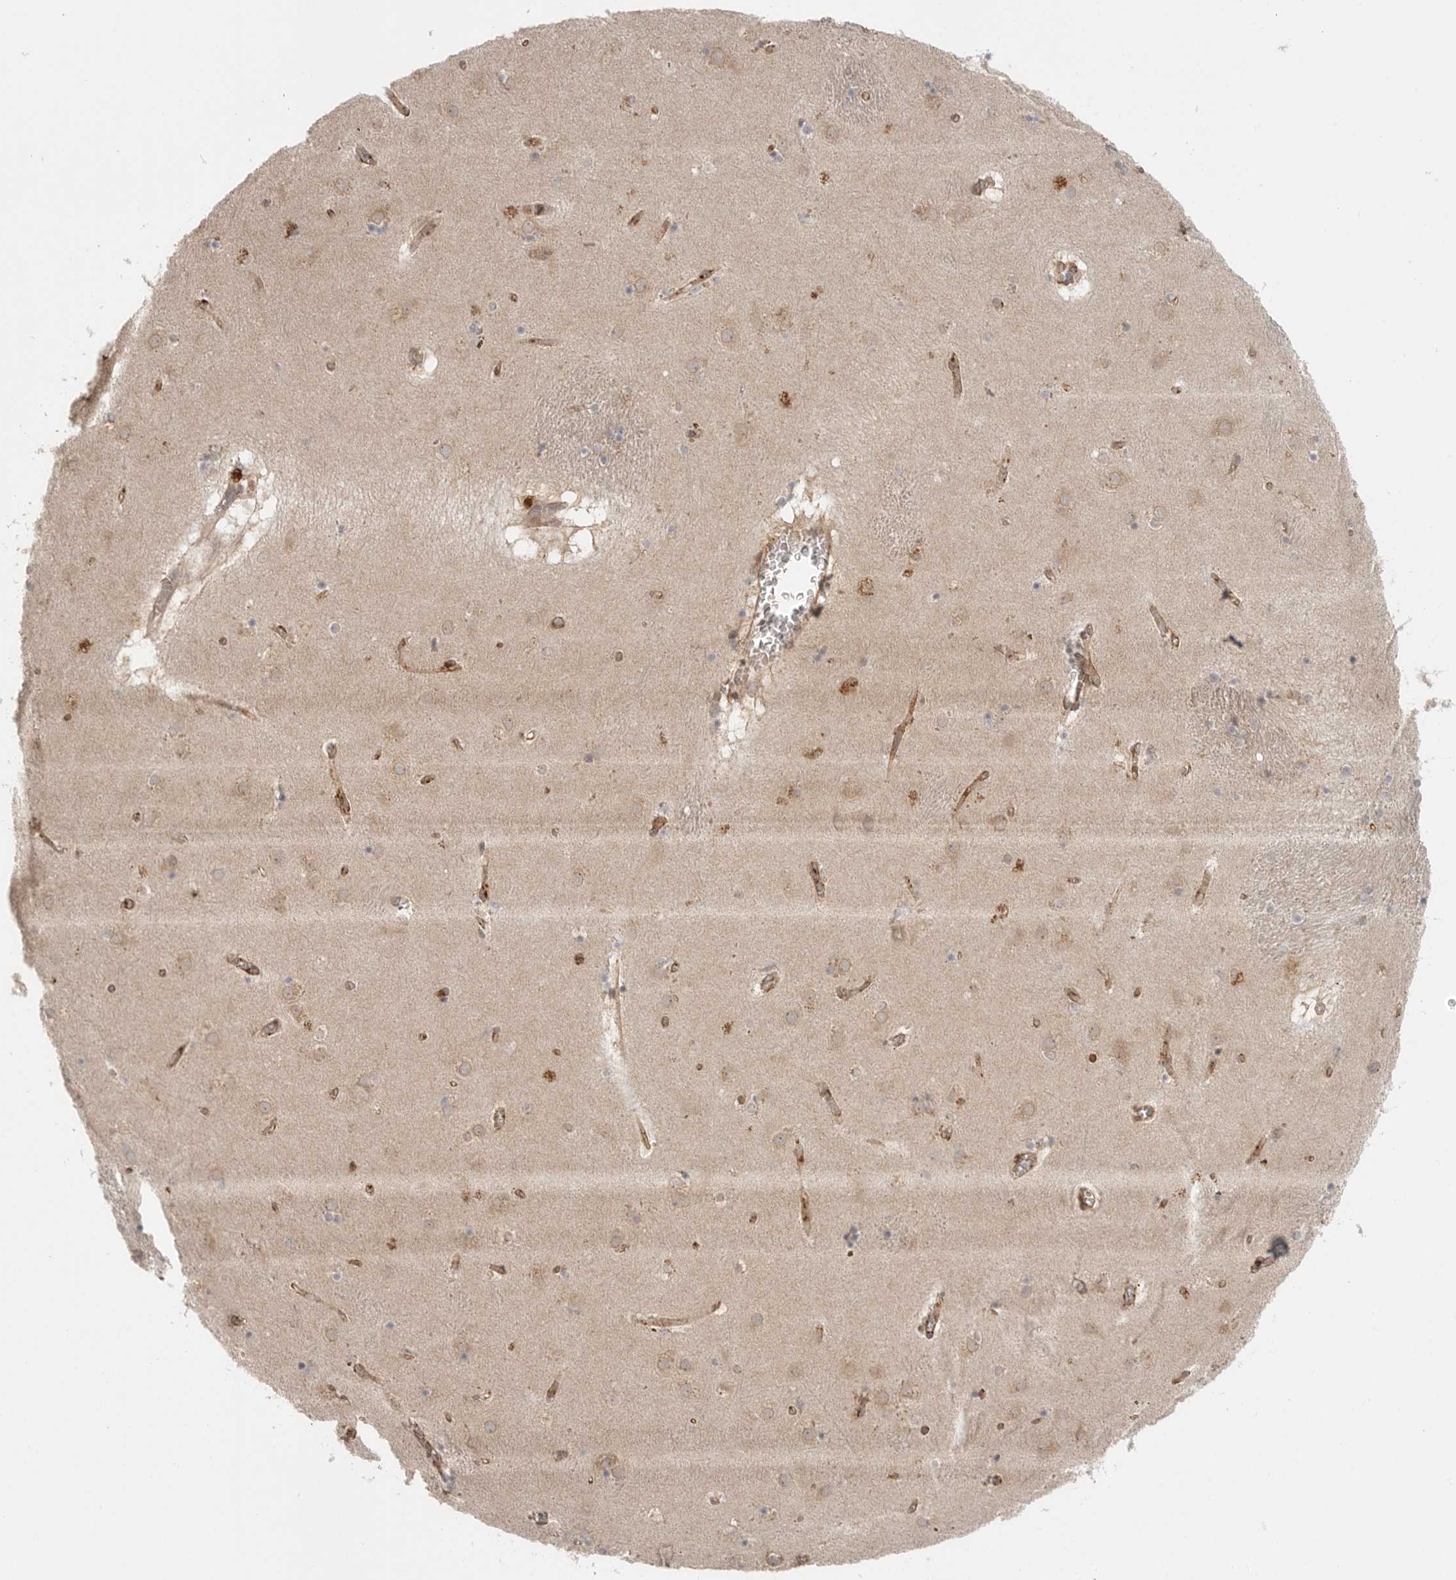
{"staining": {"intensity": "weak", "quantity": "<25%", "location": "cytoplasmic/membranous"}, "tissue": "caudate", "cell_type": "Glial cells", "image_type": "normal", "snomed": [{"axis": "morphology", "description": "Normal tissue, NOS"}, {"axis": "topography", "description": "Lateral ventricle wall"}], "caption": "Immunohistochemical staining of normal human caudate reveals no significant staining in glial cells. (IHC, brightfield microscopy, high magnification).", "gene": "CCPG1", "patient": {"sex": "male", "age": 70}}